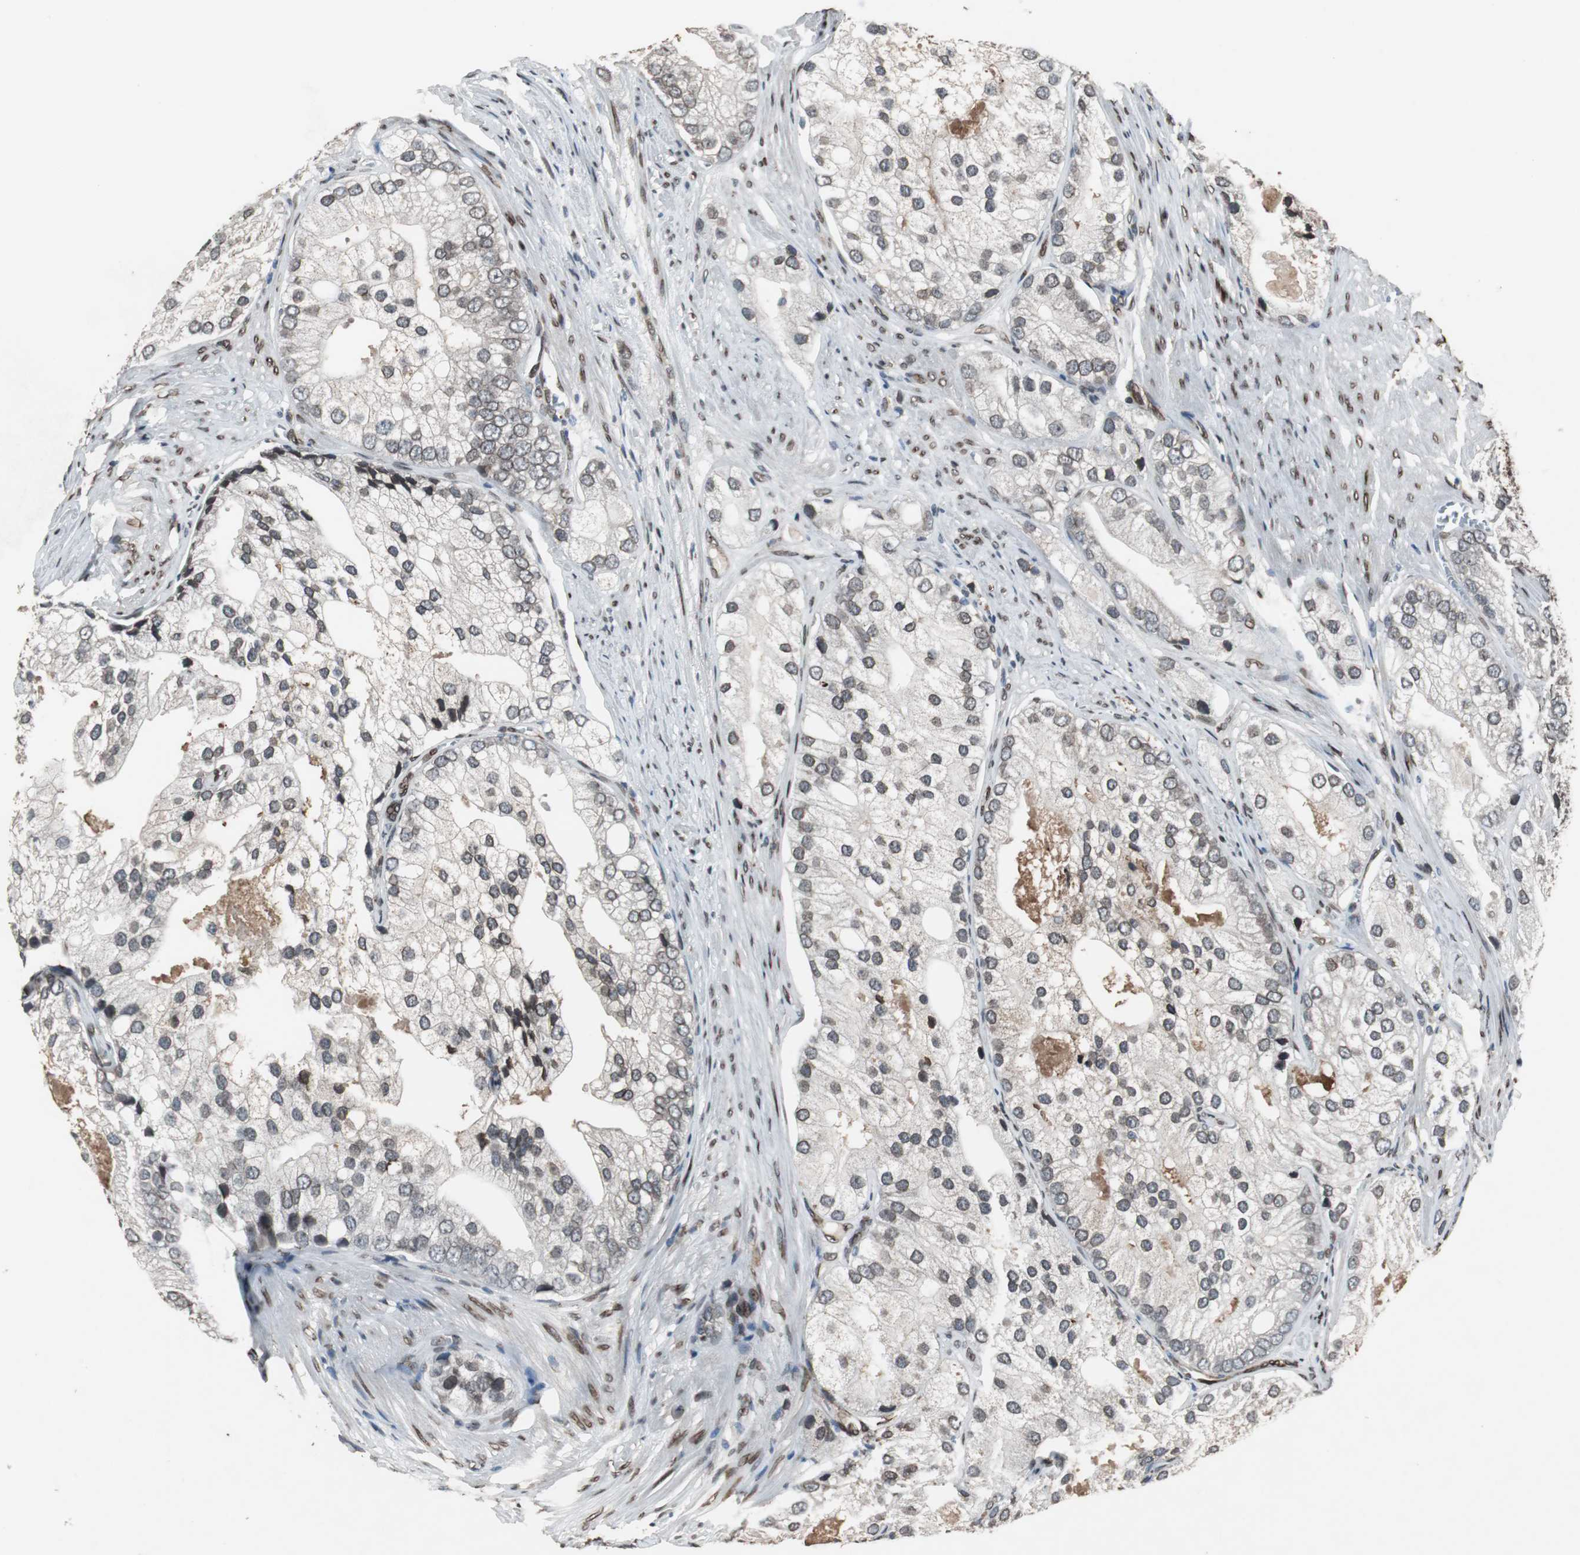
{"staining": {"intensity": "strong", "quantity": "25%-75%", "location": "cytoplasmic/membranous,nuclear"}, "tissue": "prostate cancer", "cell_type": "Tumor cells", "image_type": "cancer", "snomed": [{"axis": "morphology", "description": "Adenocarcinoma, Low grade"}, {"axis": "topography", "description": "Prostate"}], "caption": "Prostate cancer tissue shows strong cytoplasmic/membranous and nuclear positivity in about 25%-75% of tumor cells, visualized by immunohistochemistry.", "gene": "LMNA", "patient": {"sex": "male", "age": 69}}